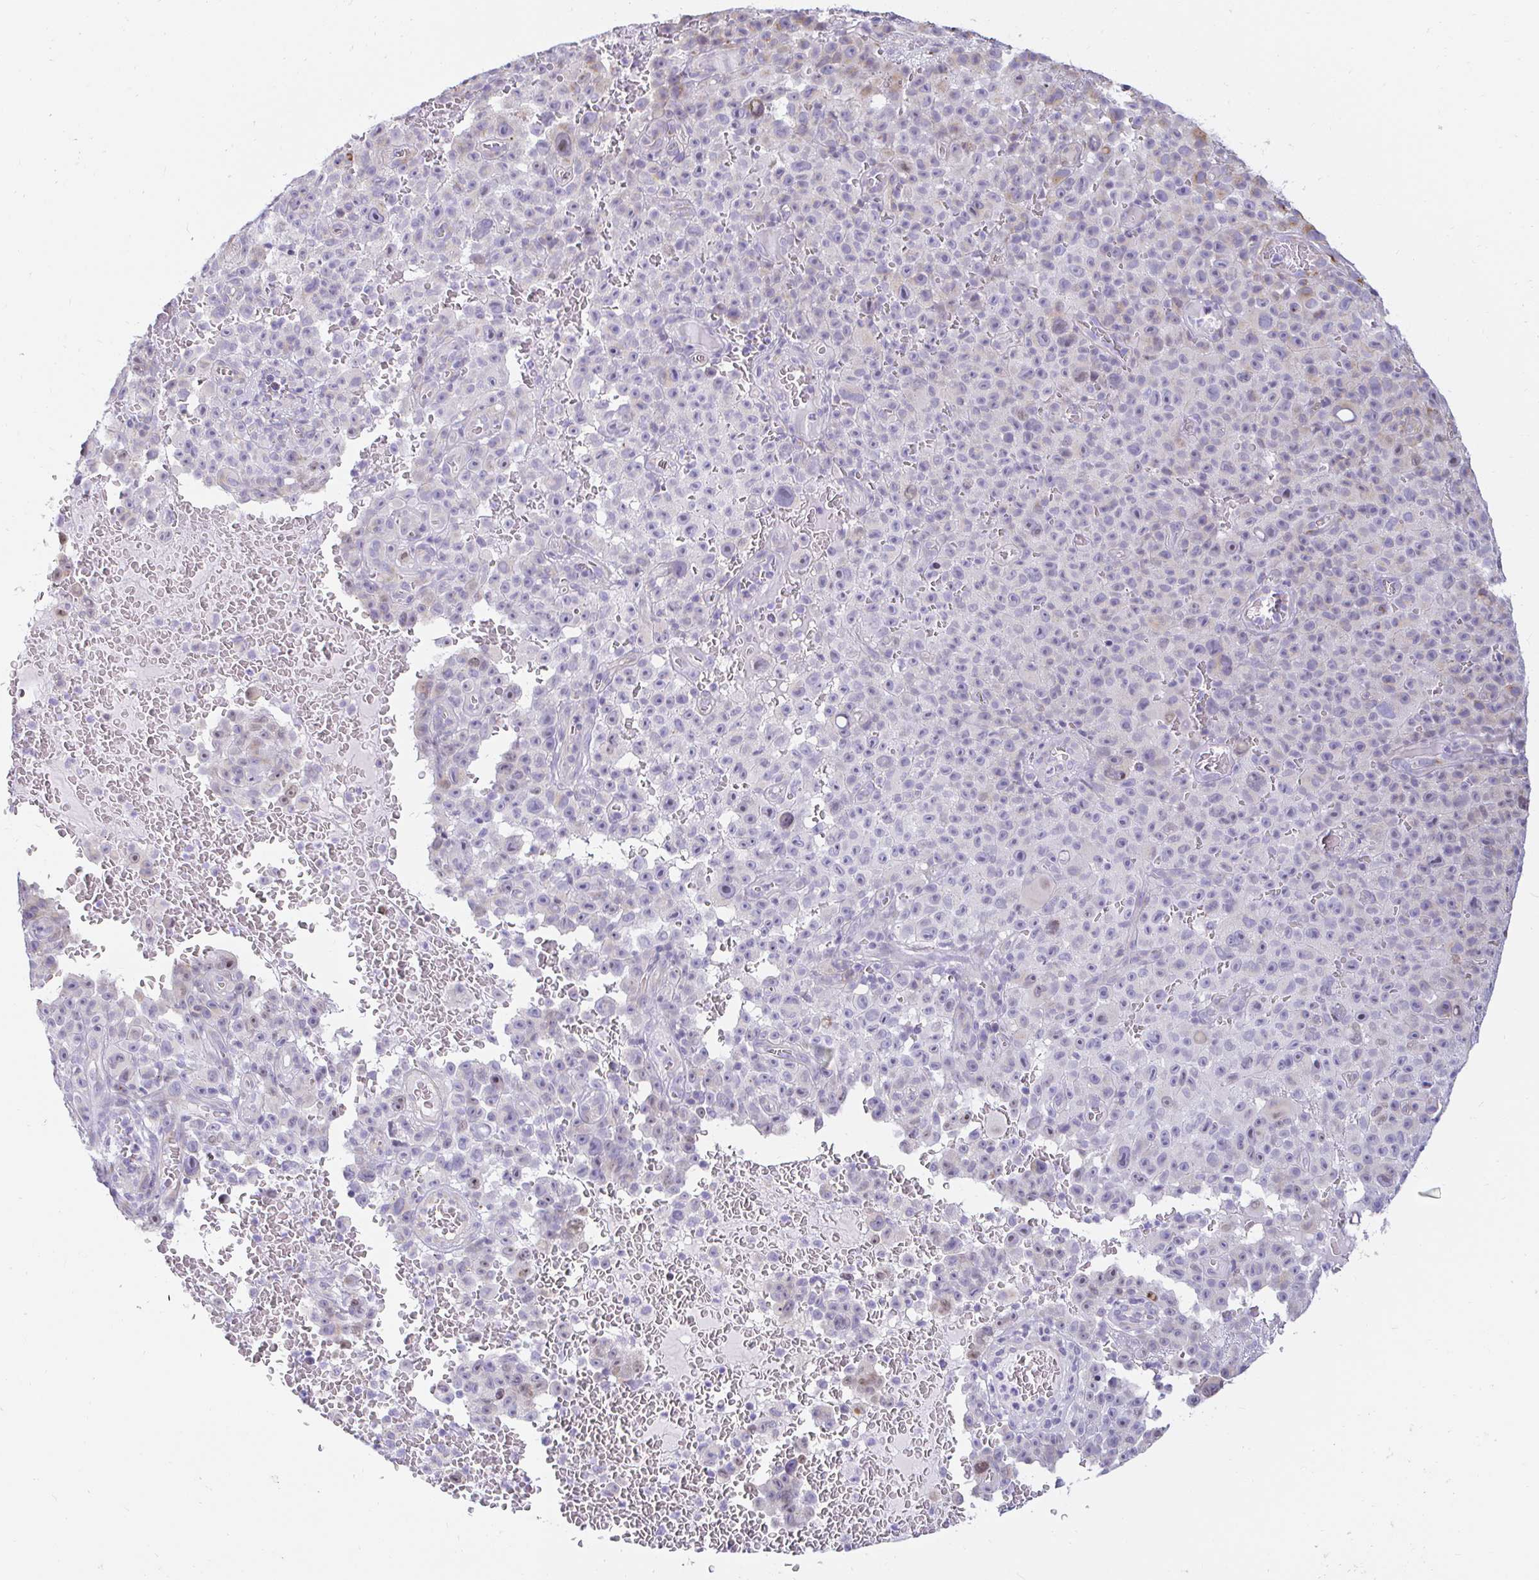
{"staining": {"intensity": "negative", "quantity": "none", "location": "none"}, "tissue": "melanoma", "cell_type": "Tumor cells", "image_type": "cancer", "snomed": [{"axis": "morphology", "description": "Malignant melanoma, NOS"}, {"axis": "topography", "description": "Skin"}], "caption": "Tumor cells show no significant protein expression in melanoma. (Brightfield microscopy of DAB (3,3'-diaminobenzidine) immunohistochemistry (IHC) at high magnification).", "gene": "CAPSL", "patient": {"sex": "female", "age": 82}}